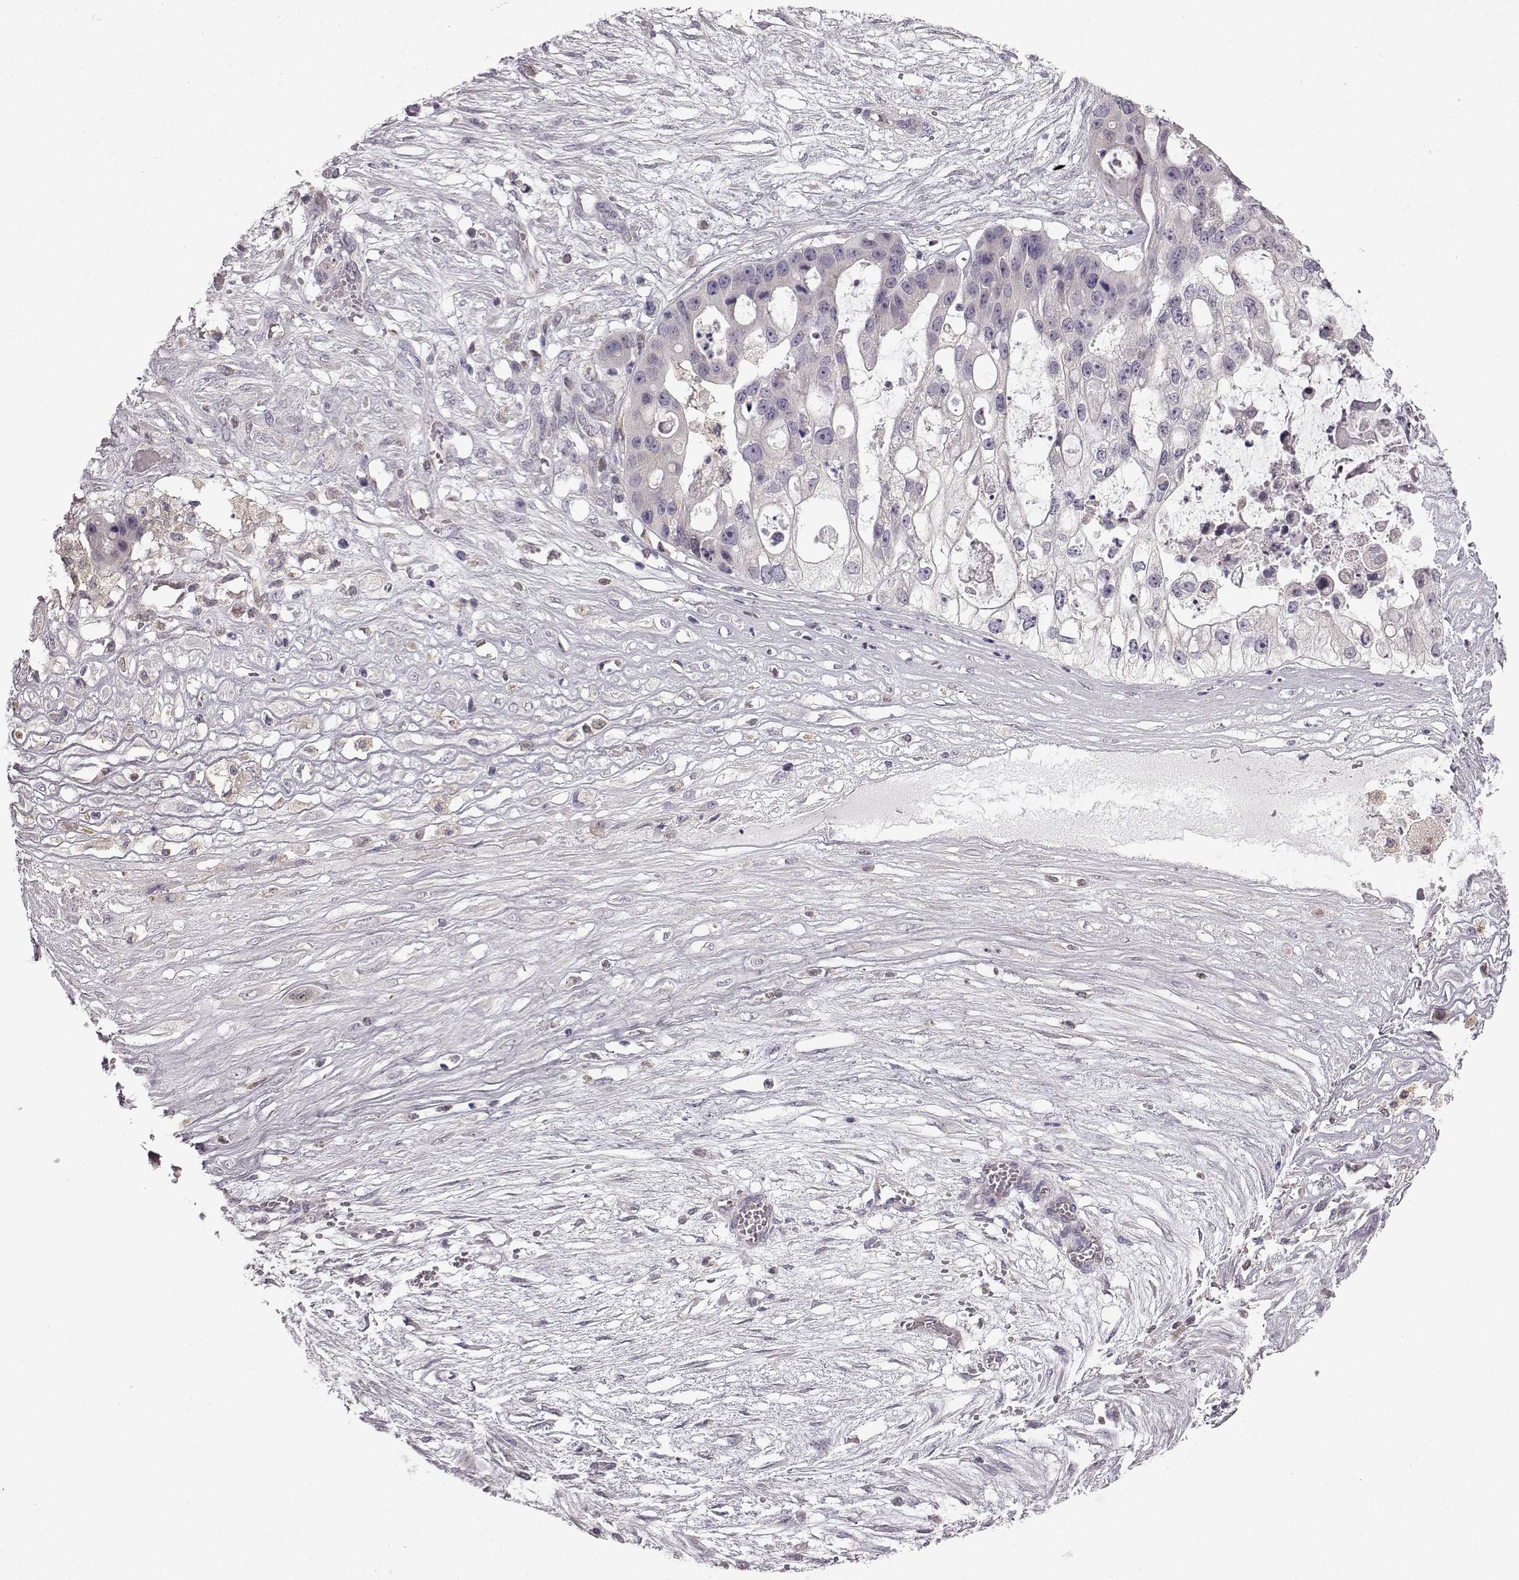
{"staining": {"intensity": "negative", "quantity": "none", "location": "none"}, "tissue": "ovarian cancer", "cell_type": "Tumor cells", "image_type": "cancer", "snomed": [{"axis": "morphology", "description": "Cystadenocarcinoma, serous, NOS"}, {"axis": "topography", "description": "Ovary"}], "caption": "Serous cystadenocarcinoma (ovarian) was stained to show a protein in brown. There is no significant positivity in tumor cells.", "gene": "B3GNT6", "patient": {"sex": "female", "age": 56}}